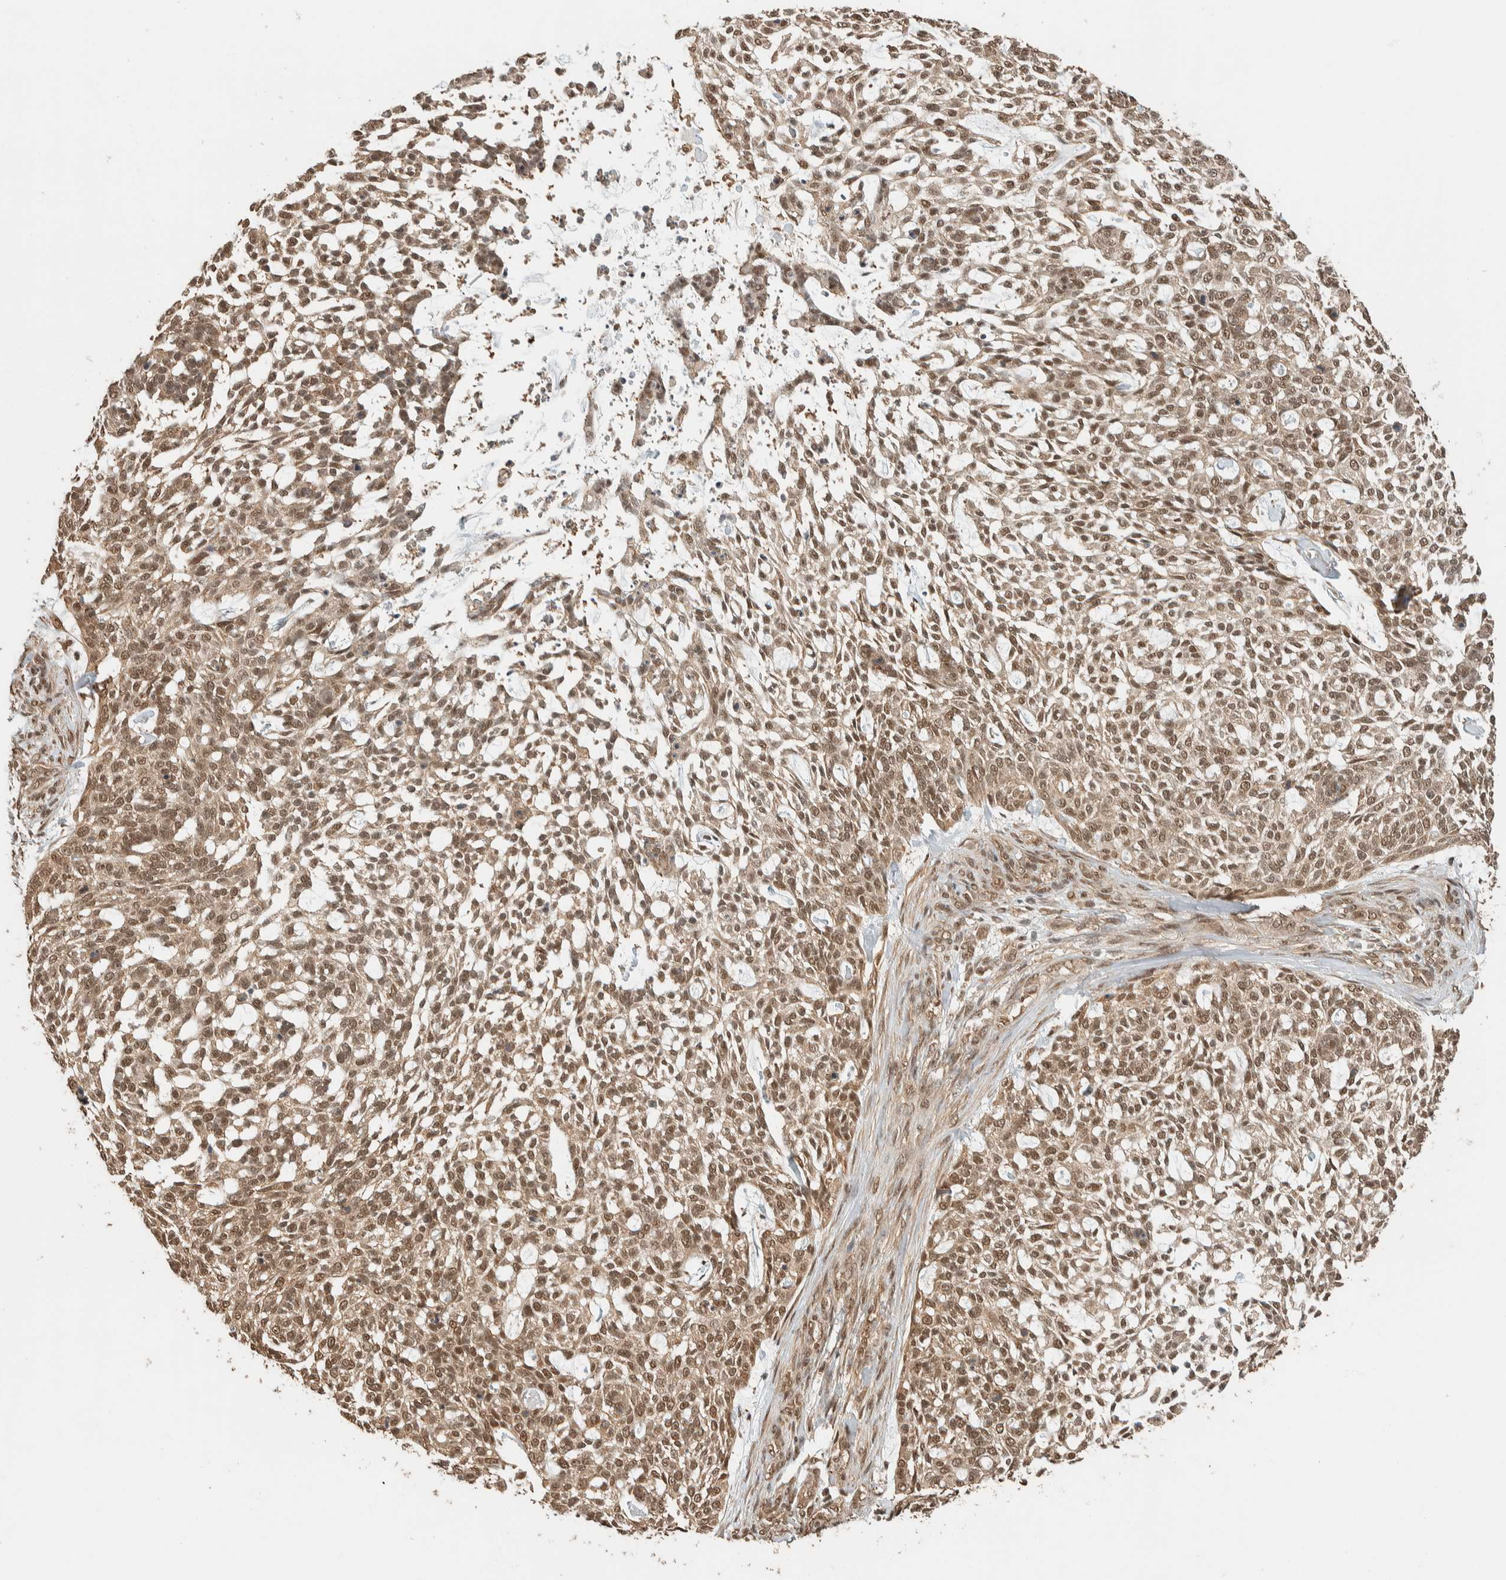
{"staining": {"intensity": "strong", "quantity": ">75%", "location": "cytoplasmic/membranous,nuclear"}, "tissue": "skin cancer", "cell_type": "Tumor cells", "image_type": "cancer", "snomed": [{"axis": "morphology", "description": "Basal cell carcinoma"}, {"axis": "topography", "description": "Skin"}], "caption": "A photomicrograph showing strong cytoplasmic/membranous and nuclear staining in about >75% of tumor cells in skin cancer, as visualized by brown immunohistochemical staining.", "gene": "ZBTB2", "patient": {"sex": "female", "age": 64}}